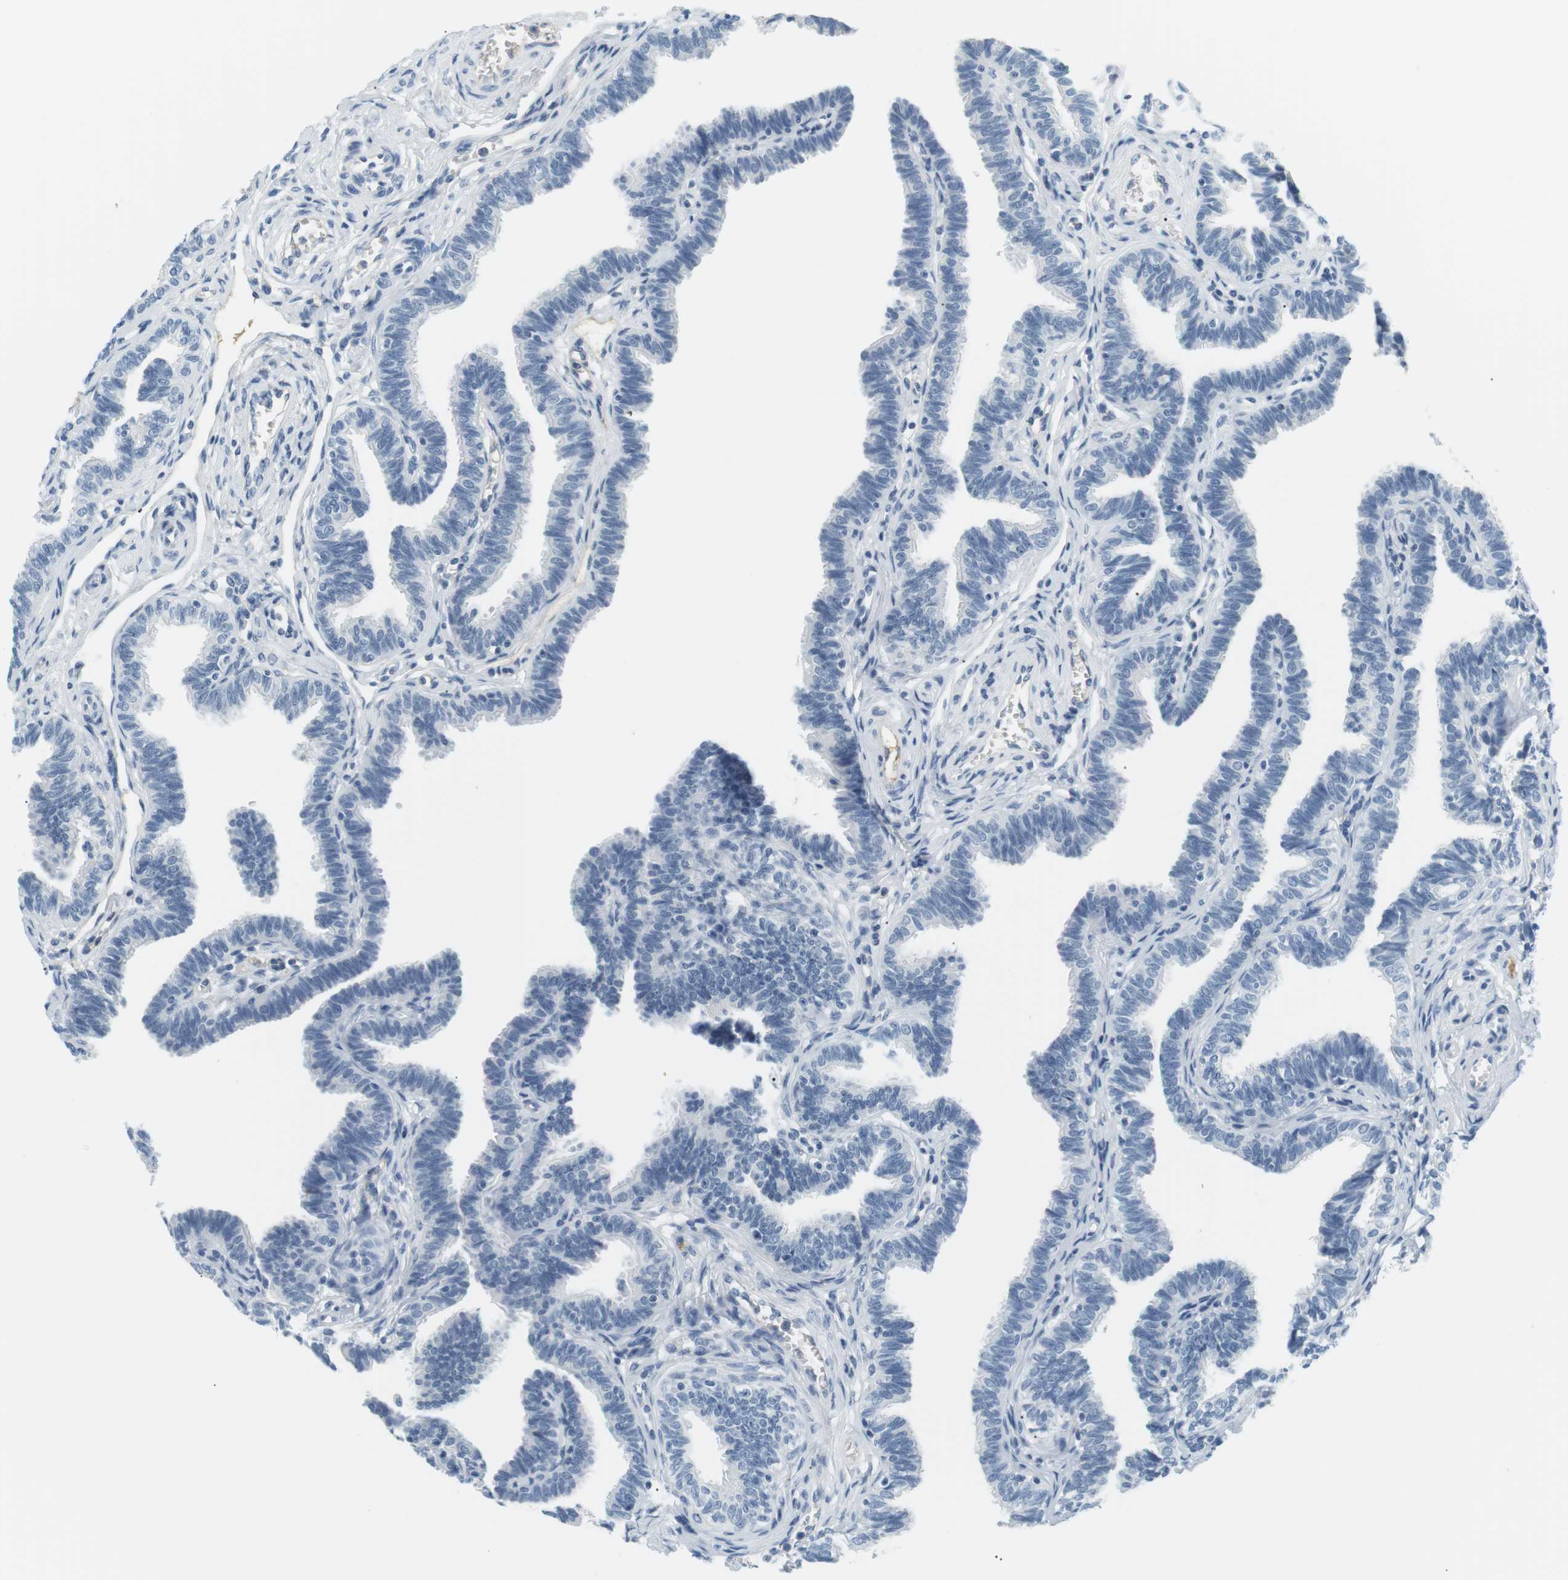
{"staining": {"intensity": "negative", "quantity": "none", "location": "none"}, "tissue": "fallopian tube", "cell_type": "Glandular cells", "image_type": "normal", "snomed": [{"axis": "morphology", "description": "Normal tissue, NOS"}, {"axis": "topography", "description": "Fallopian tube"}, {"axis": "topography", "description": "Ovary"}], "caption": "This is an IHC histopathology image of benign fallopian tube. There is no expression in glandular cells.", "gene": "APOB", "patient": {"sex": "female", "age": 23}}